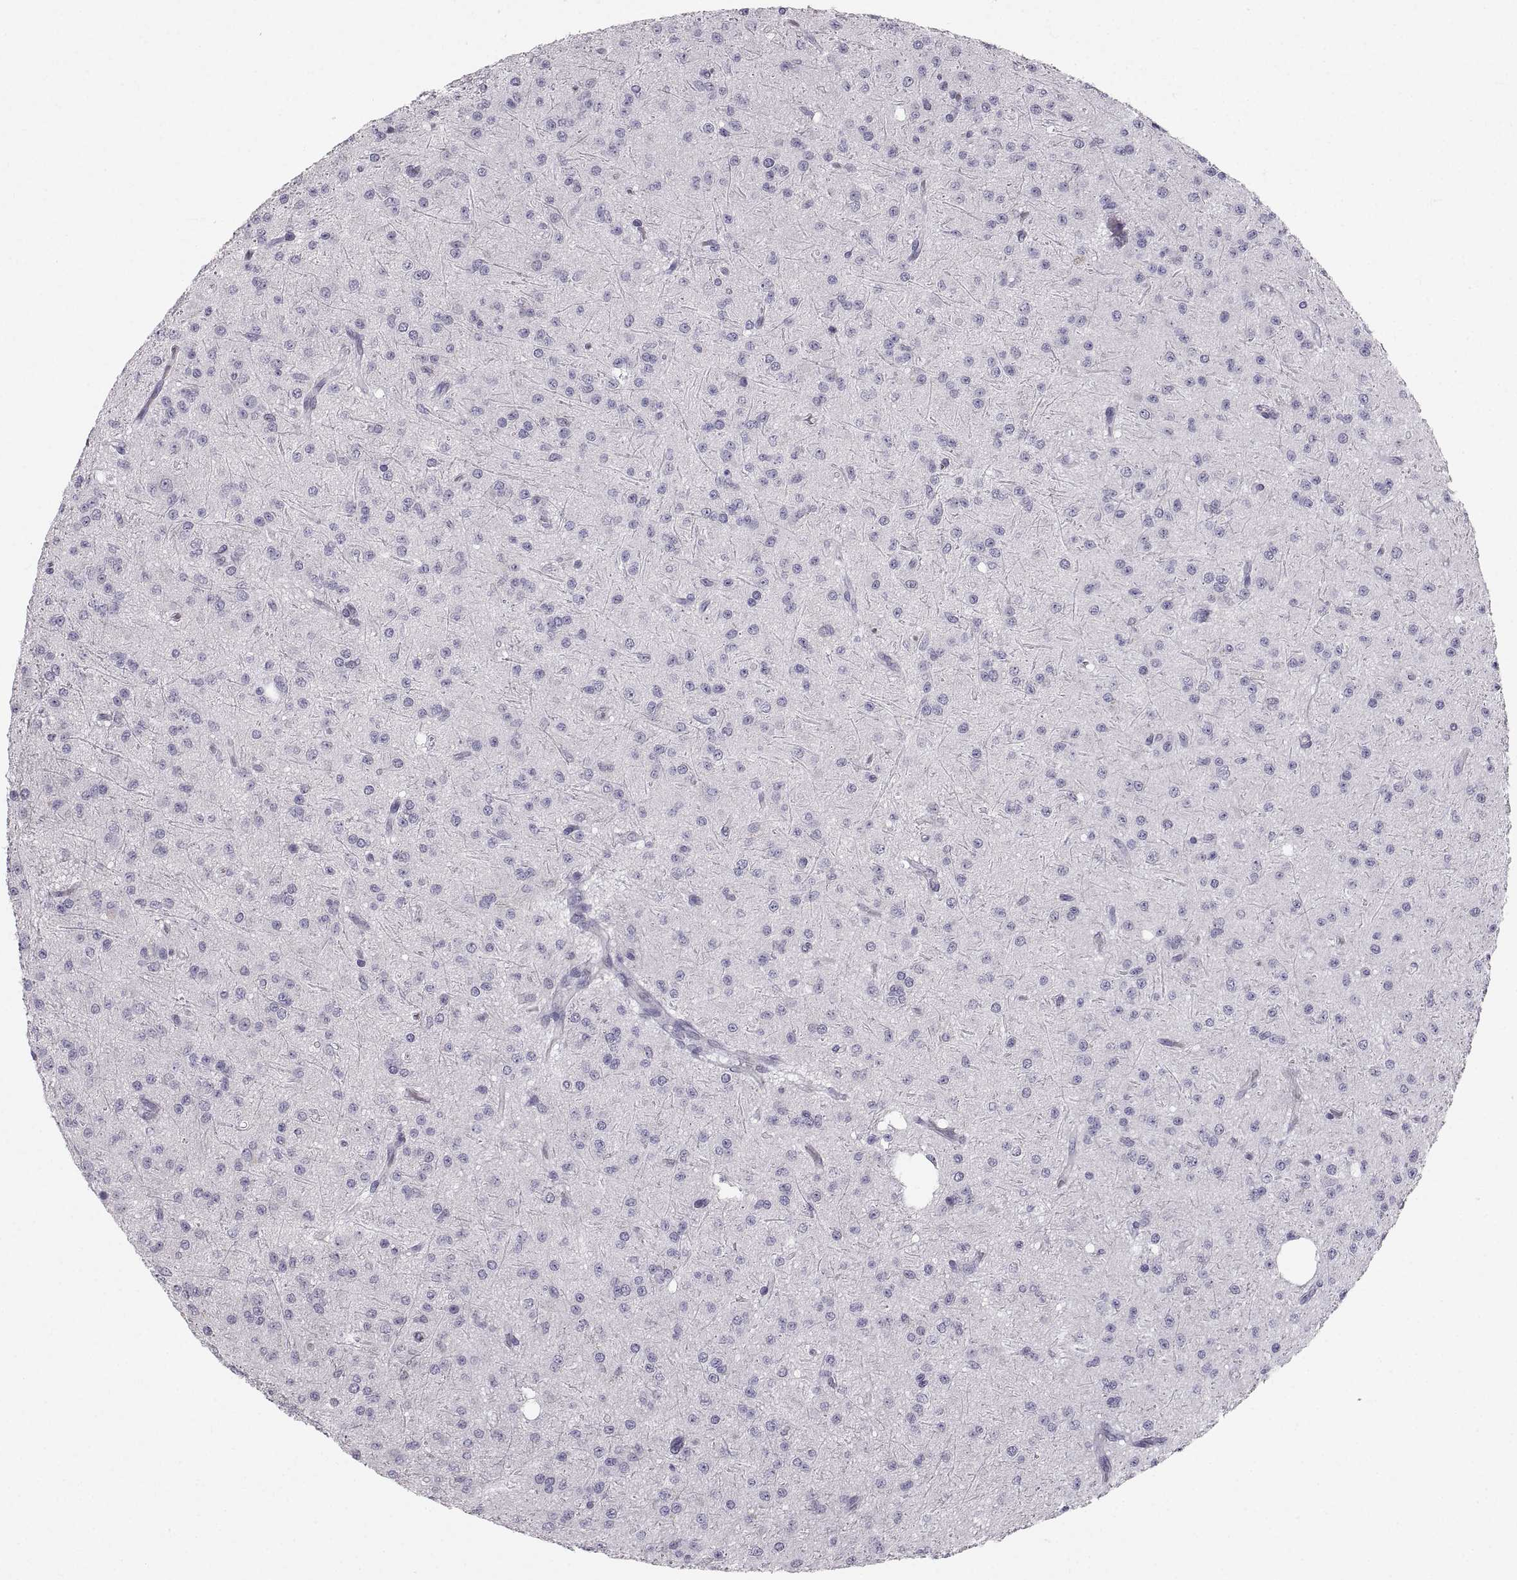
{"staining": {"intensity": "negative", "quantity": "none", "location": "none"}, "tissue": "glioma", "cell_type": "Tumor cells", "image_type": "cancer", "snomed": [{"axis": "morphology", "description": "Glioma, malignant, Low grade"}, {"axis": "topography", "description": "Brain"}], "caption": "Immunohistochemistry (IHC) histopathology image of neoplastic tissue: human glioma stained with DAB shows no significant protein expression in tumor cells.", "gene": "ZNF185", "patient": {"sex": "male", "age": 27}}